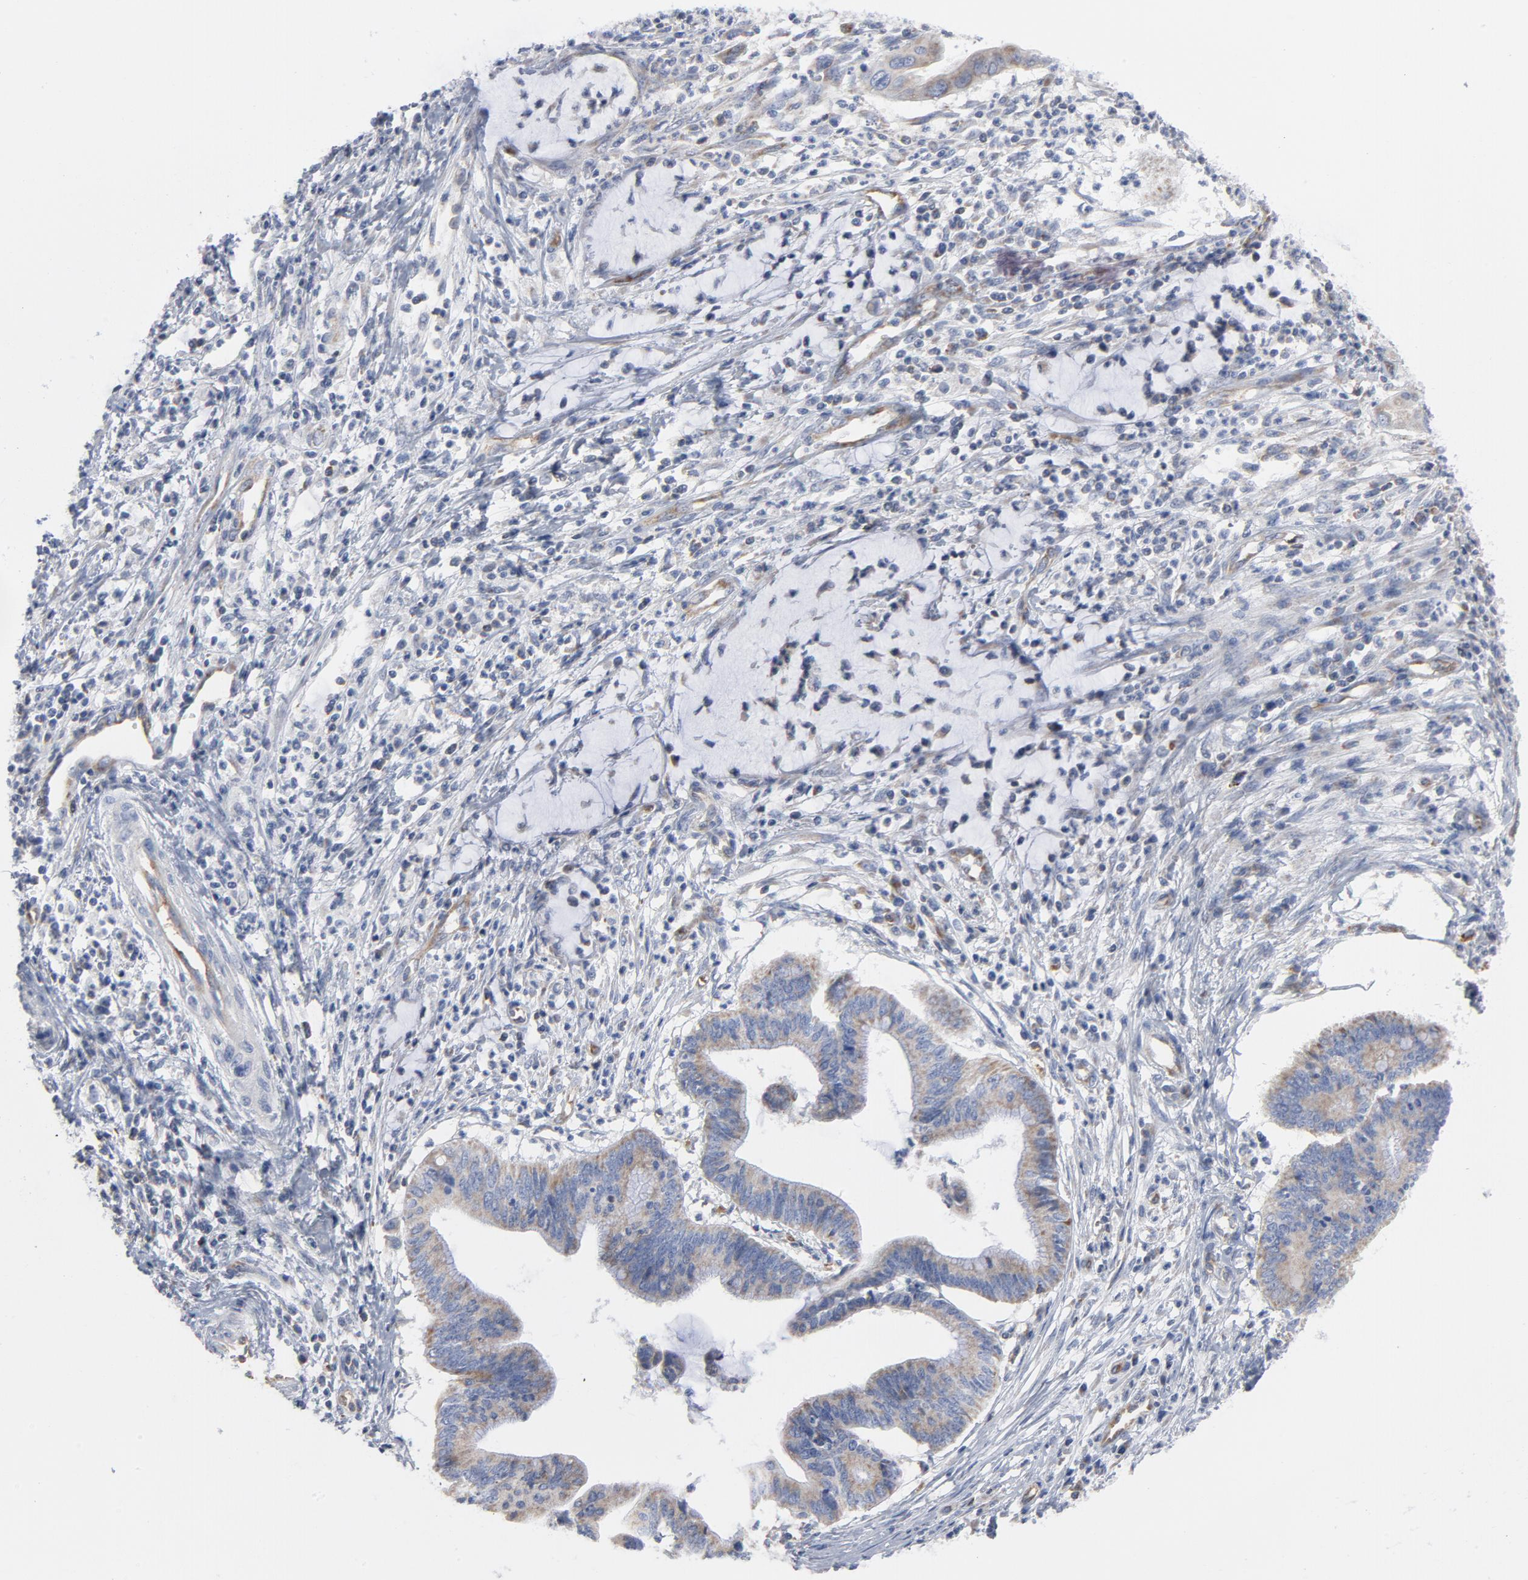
{"staining": {"intensity": "weak", "quantity": ">75%", "location": "cytoplasmic/membranous"}, "tissue": "cervical cancer", "cell_type": "Tumor cells", "image_type": "cancer", "snomed": [{"axis": "morphology", "description": "Adenocarcinoma, NOS"}, {"axis": "topography", "description": "Cervix"}], "caption": "Immunohistochemical staining of cervical adenocarcinoma demonstrates low levels of weak cytoplasmic/membranous protein expression in approximately >75% of tumor cells.", "gene": "OXA1L", "patient": {"sex": "female", "age": 36}}